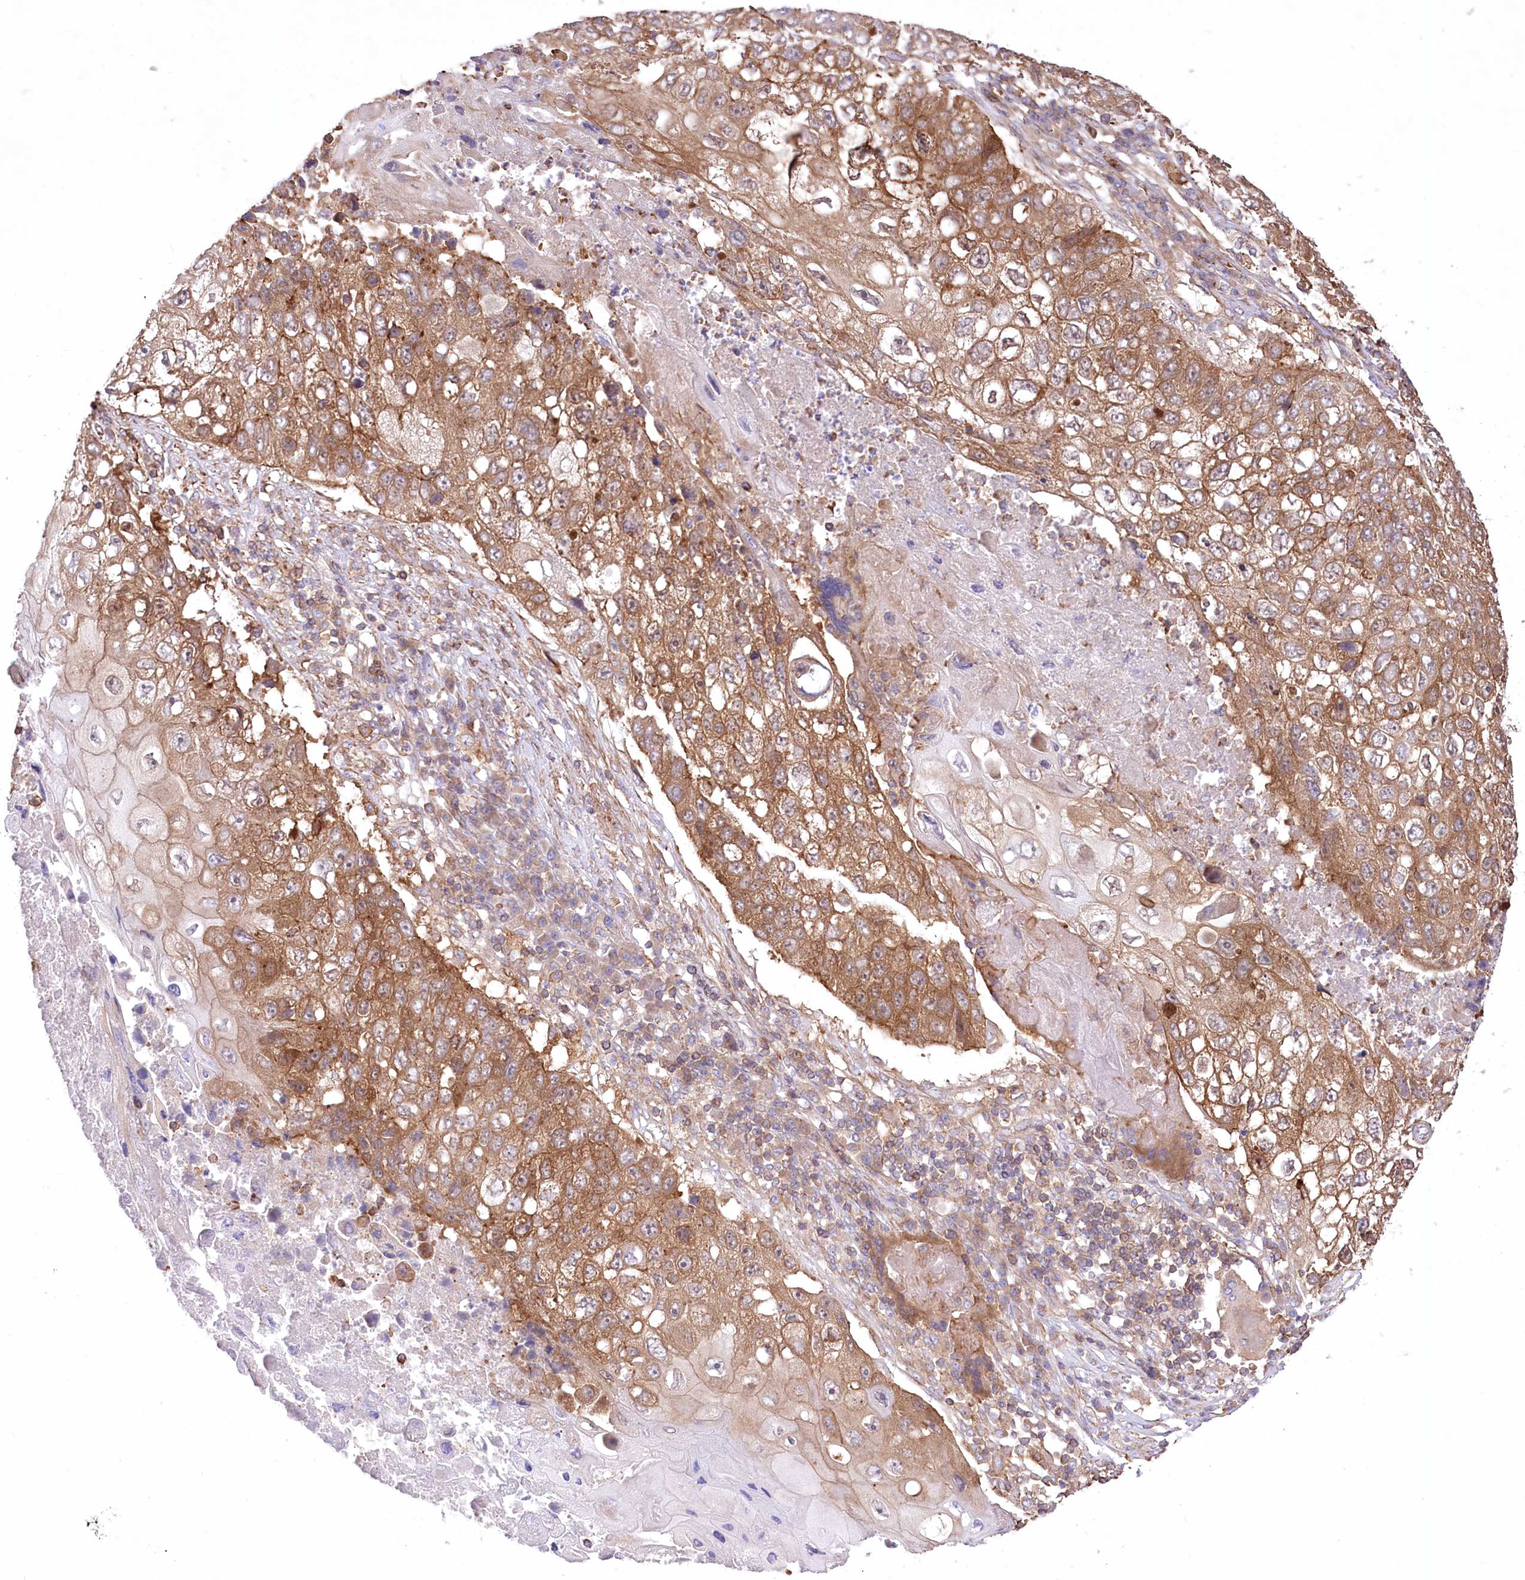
{"staining": {"intensity": "moderate", "quantity": ">75%", "location": "cytoplasmic/membranous"}, "tissue": "lung cancer", "cell_type": "Tumor cells", "image_type": "cancer", "snomed": [{"axis": "morphology", "description": "Squamous cell carcinoma, NOS"}, {"axis": "topography", "description": "Lung"}], "caption": "Protein expression analysis of human squamous cell carcinoma (lung) reveals moderate cytoplasmic/membranous positivity in about >75% of tumor cells.", "gene": "UMPS", "patient": {"sex": "male", "age": 61}}